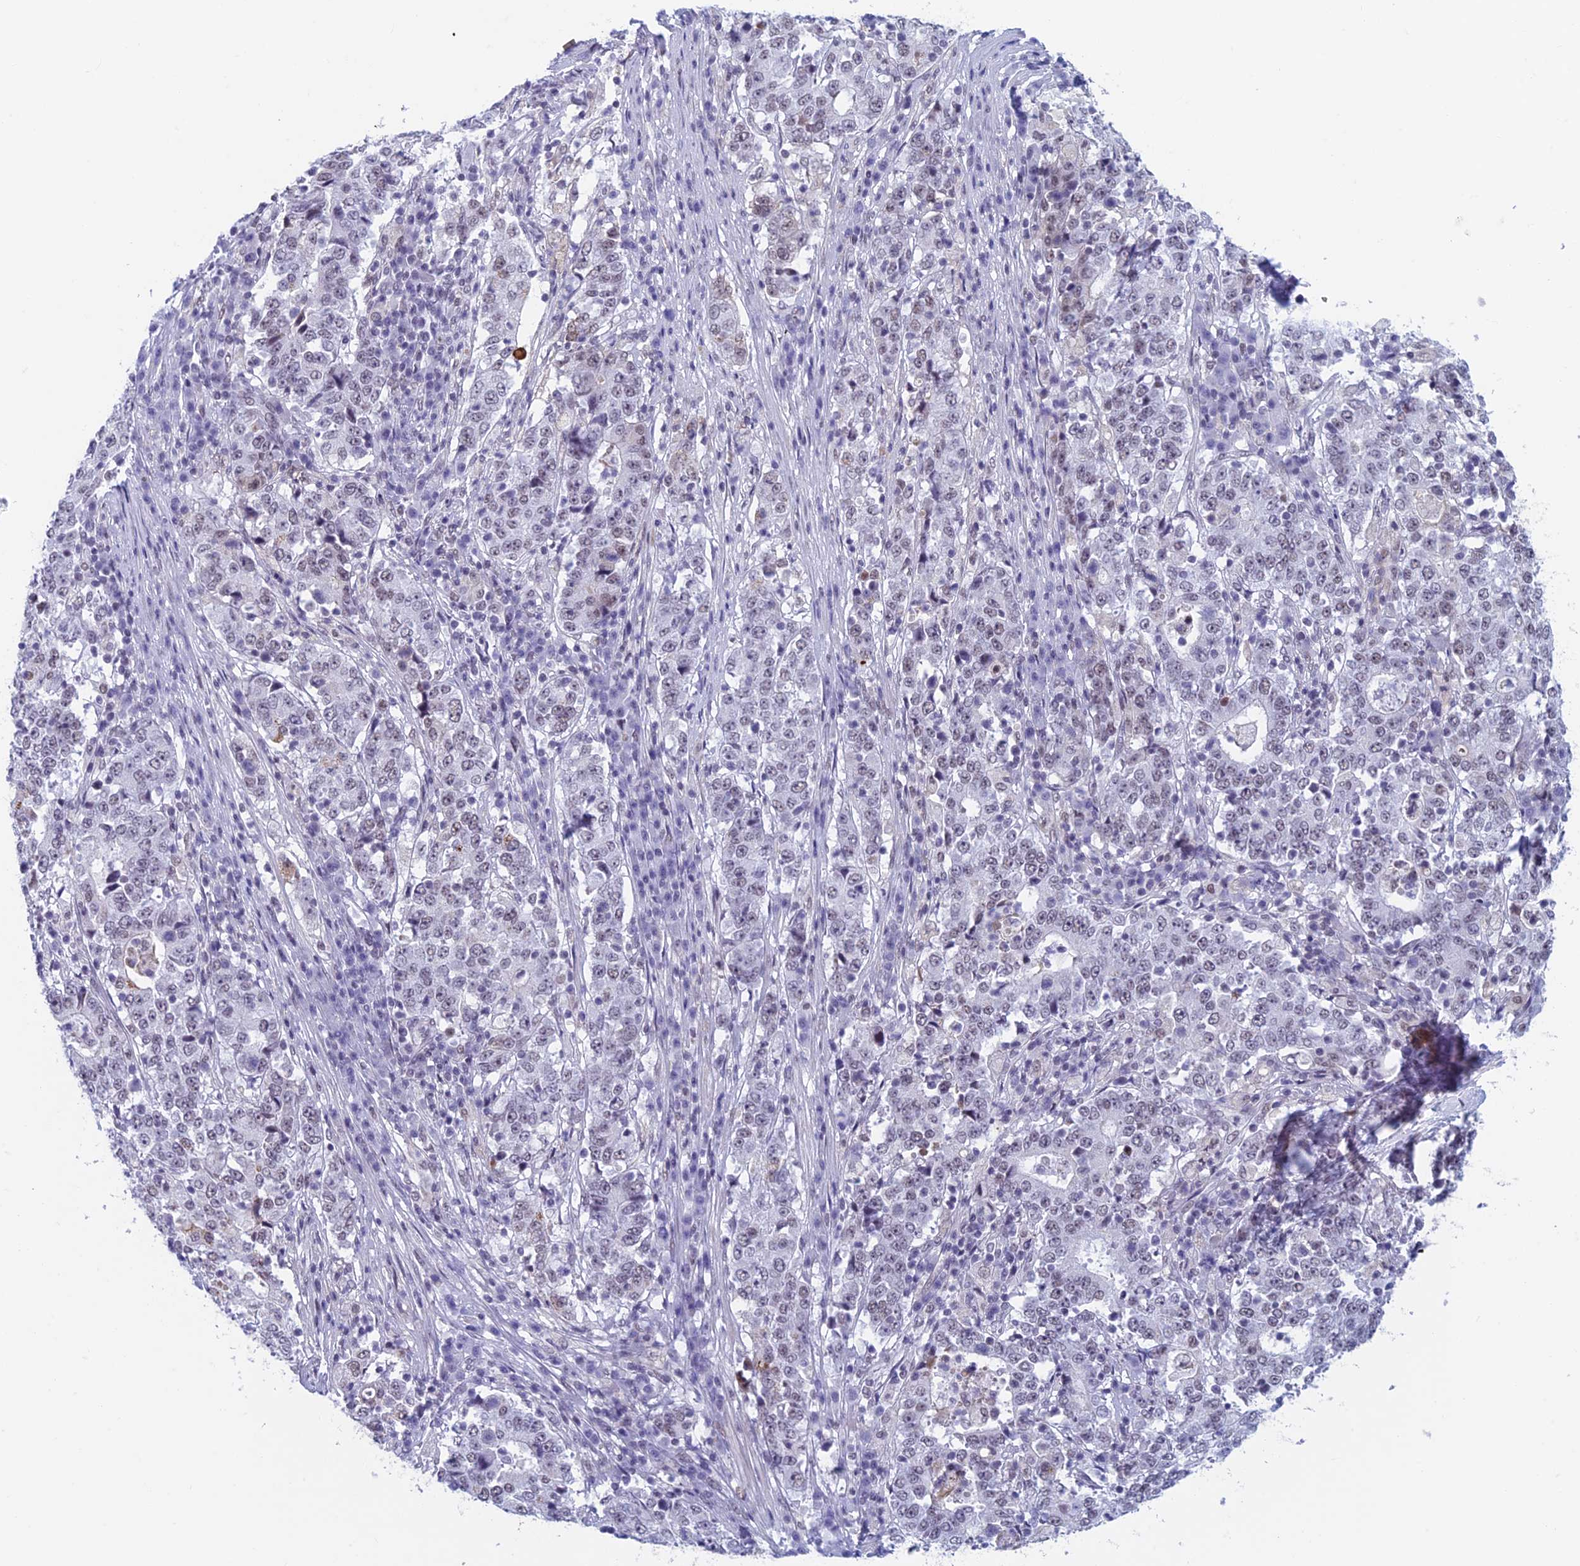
{"staining": {"intensity": "weak", "quantity": "<25%", "location": "nuclear"}, "tissue": "stomach cancer", "cell_type": "Tumor cells", "image_type": "cancer", "snomed": [{"axis": "morphology", "description": "Adenocarcinoma, NOS"}, {"axis": "topography", "description": "Stomach"}], "caption": "Tumor cells are negative for brown protein staining in stomach adenocarcinoma.", "gene": "ASH2L", "patient": {"sex": "male", "age": 59}}